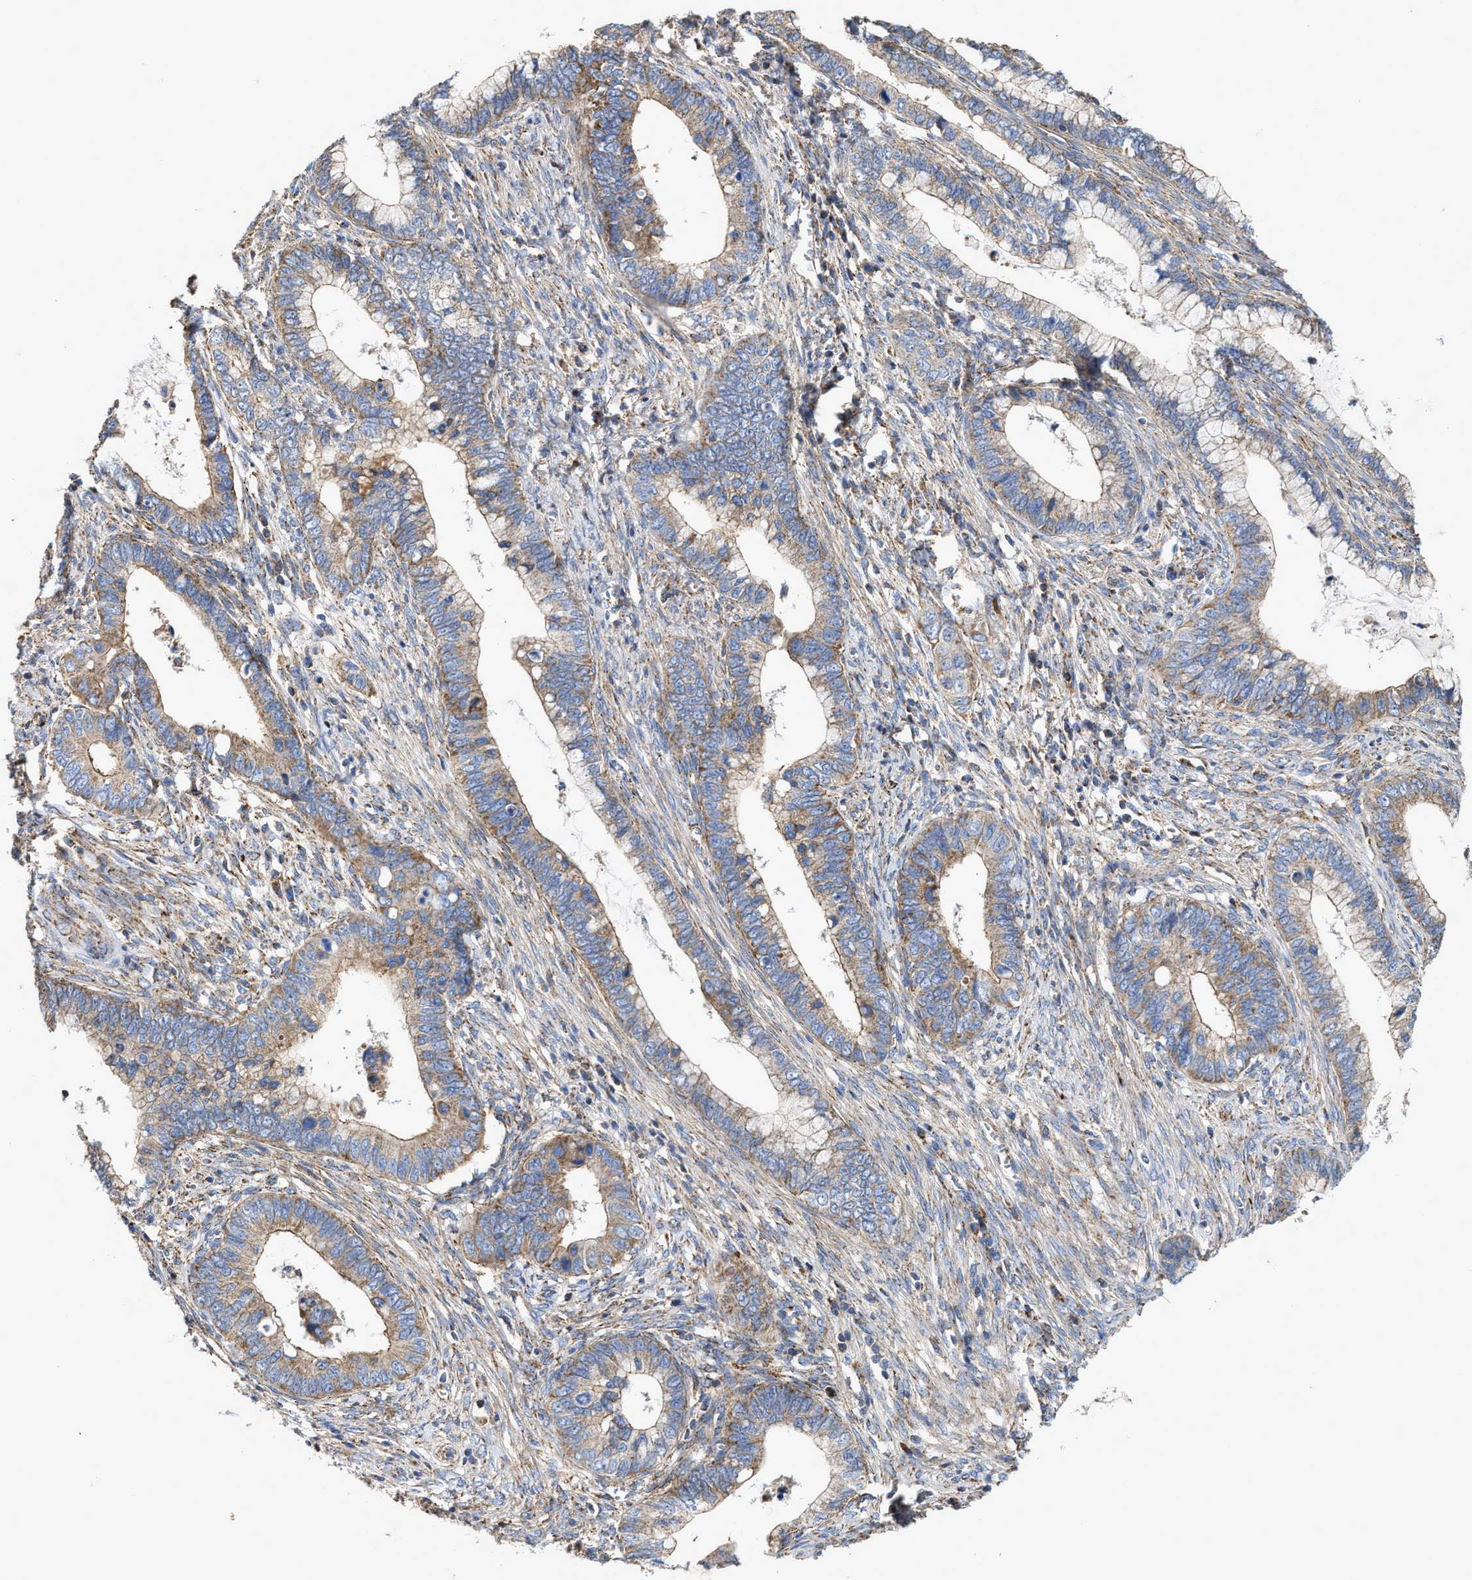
{"staining": {"intensity": "moderate", "quantity": ">75%", "location": "cytoplasmic/membranous"}, "tissue": "cervical cancer", "cell_type": "Tumor cells", "image_type": "cancer", "snomed": [{"axis": "morphology", "description": "Adenocarcinoma, NOS"}, {"axis": "topography", "description": "Cervix"}], "caption": "The image shows staining of adenocarcinoma (cervical), revealing moderate cytoplasmic/membranous protein staining (brown color) within tumor cells.", "gene": "MECR", "patient": {"sex": "female", "age": 44}}